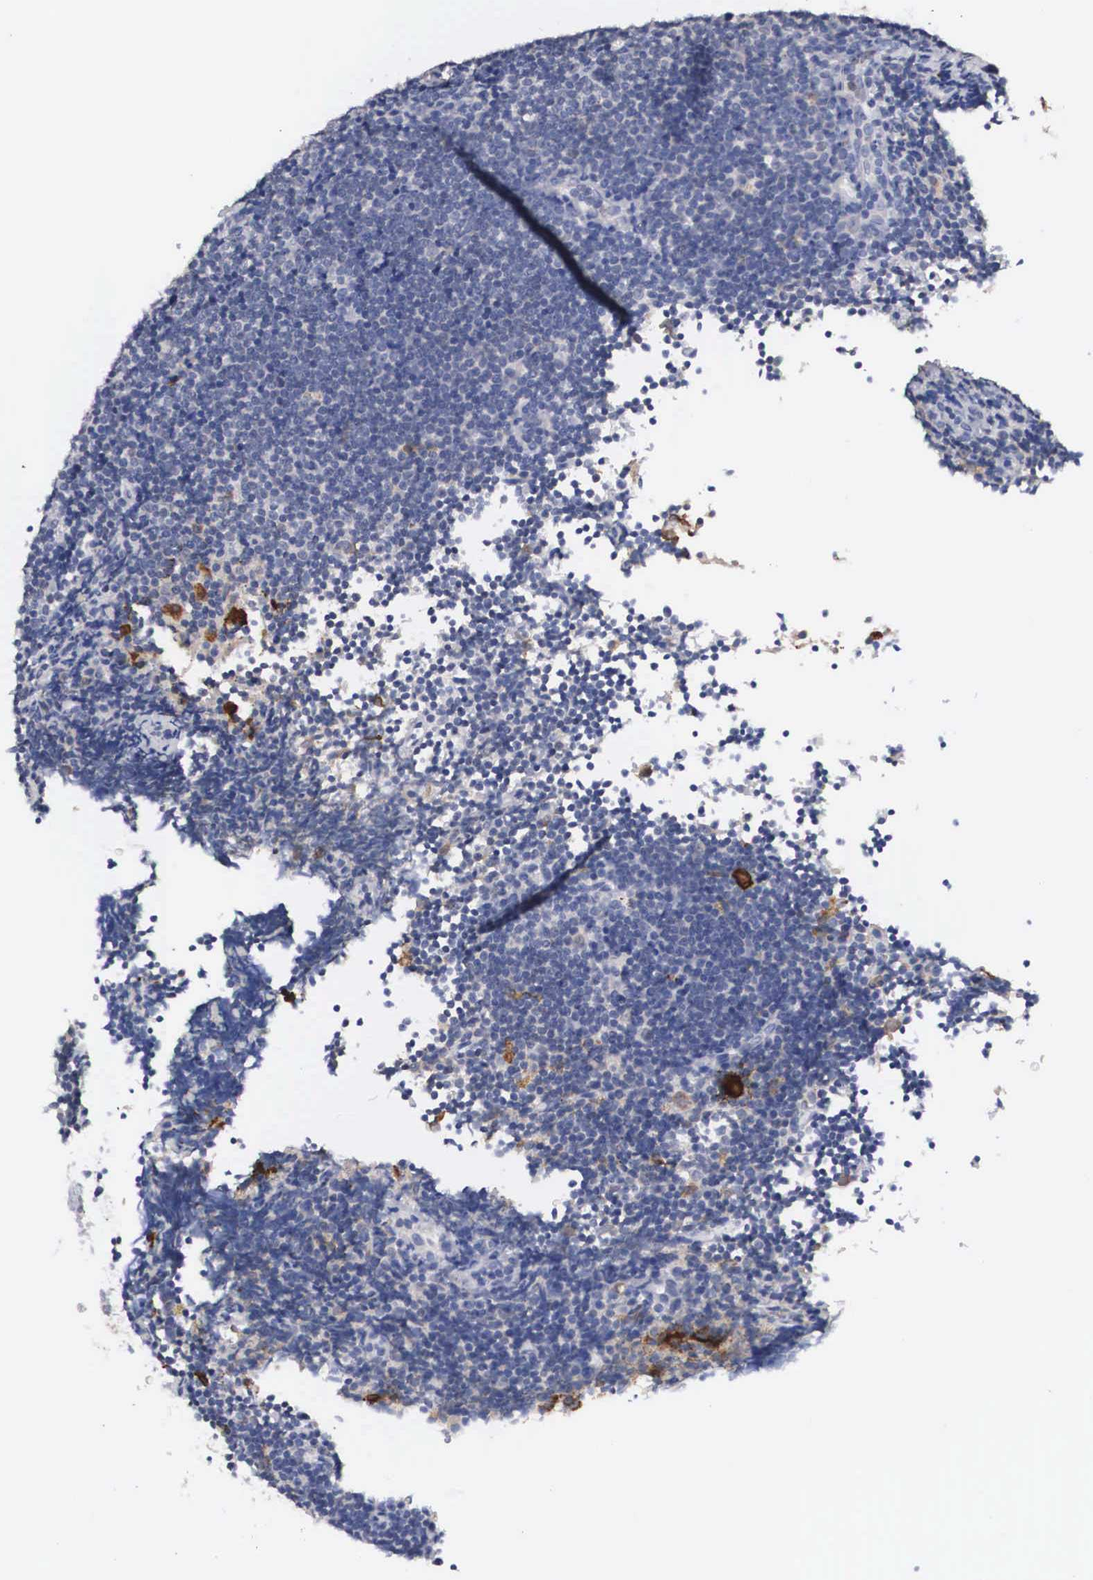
{"staining": {"intensity": "negative", "quantity": "none", "location": "none"}, "tissue": "lymphoma", "cell_type": "Tumor cells", "image_type": "cancer", "snomed": [{"axis": "morphology", "description": "Malignant lymphoma, non-Hodgkin's type, Low grade"}, {"axis": "topography", "description": "Lymph node"}], "caption": "Tumor cells are negative for protein expression in human lymphoma.", "gene": "HMOX1", "patient": {"sex": "female", "age": 51}}